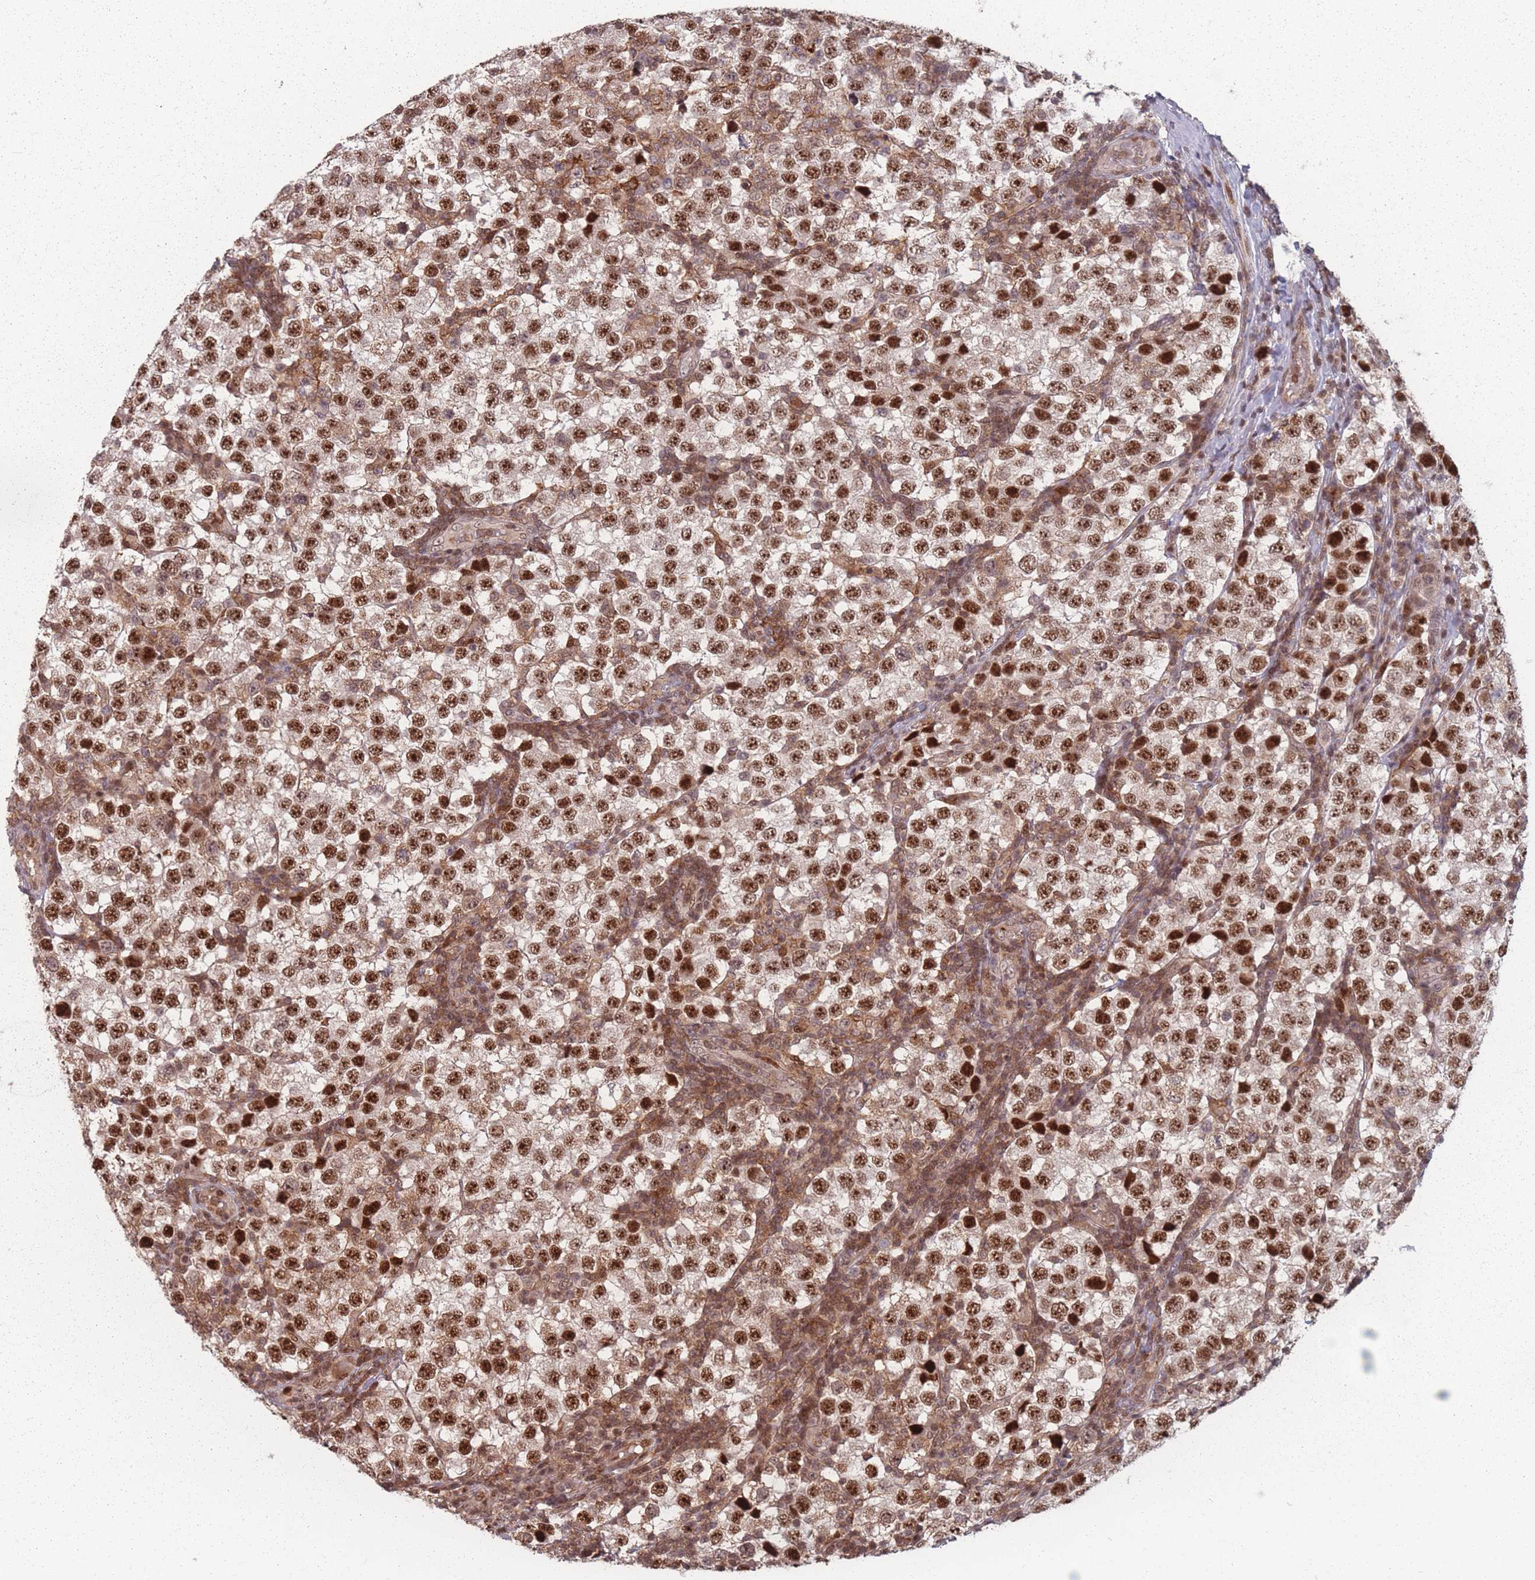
{"staining": {"intensity": "moderate", "quantity": ">75%", "location": "nuclear"}, "tissue": "testis cancer", "cell_type": "Tumor cells", "image_type": "cancer", "snomed": [{"axis": "morphology", "description": "Seminoma, NOS"}, {"axis": "topography", "description": "Testis"}], "caption": "An IHC histopathology image of neoplastic tissue is shown. Protein staining in brown shows moderate nuclear positivity in testis seminoma within tumor cells. (DAB (3,3'-diaminobenzidine) = brown stain, brightfield microscopy at high magnification).", "gene": "WDR55", "patient": {"sex": "male", "age": 34}}